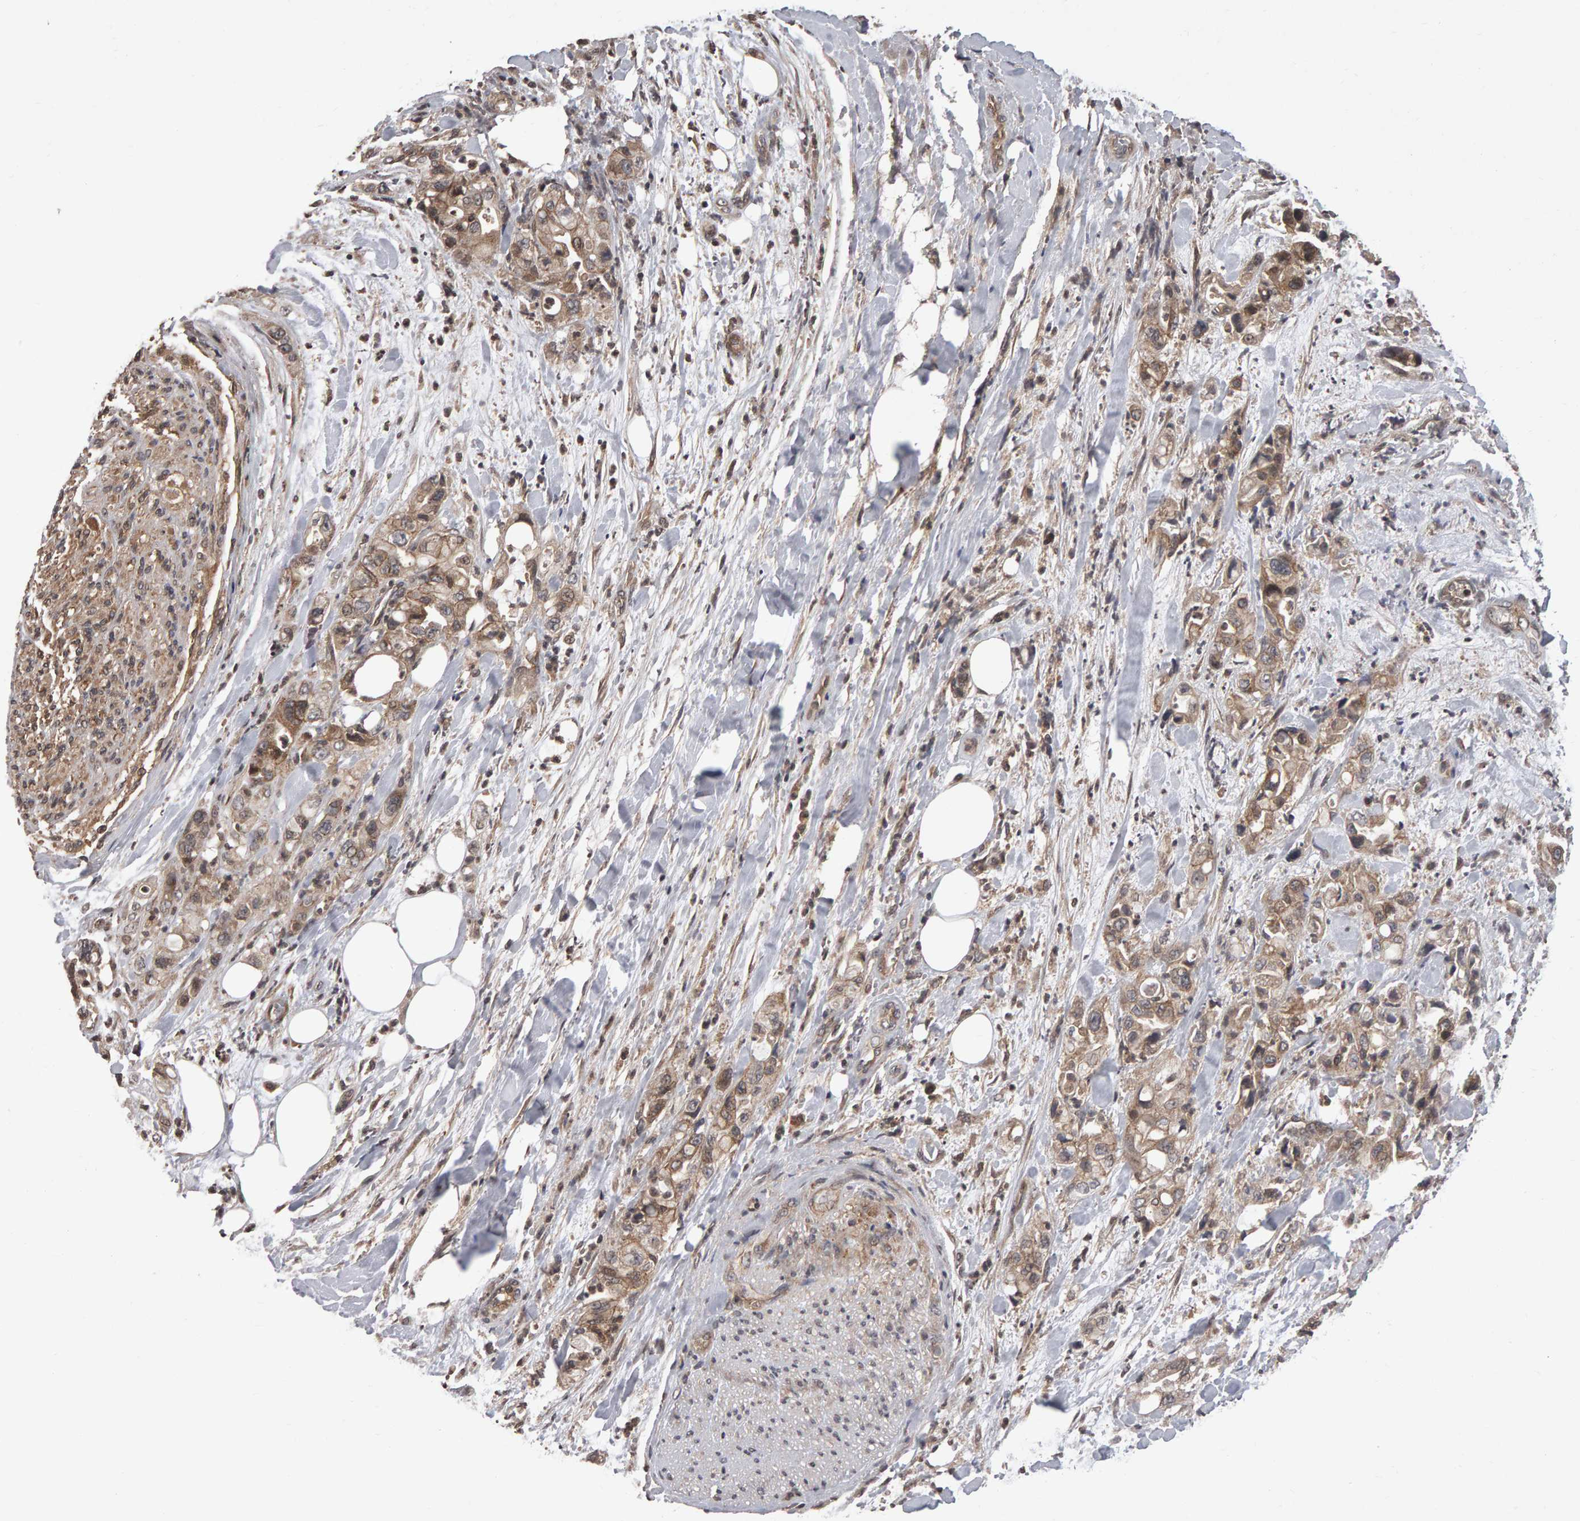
{"staining": {"intensity": "weak", "quantity": ">75%", "location": "cytoplasmic/membranous"}, "tissue": "pancreatic cancer", "cell_type": "Tumor cells", "image_type": "cancer", "snomed": [{"axis": "morphology", "description": "Adenocarcinoma, NOS"}, {"axis": "topography", "description": "Pancreas"}], "caption": "IHC histopathology image of neoplastic tissue: adenocarcinoma (pancreatic) stained using immunohistochemistry (IHC) shows low levels of weak protein expression localized specifically in the cytoplasmic/membranous of tumor cells, appearing as a cytoplasmic/membranous brown color.", "gene": "SCRIB", "patient": {"sex": "male", "age": 70}}